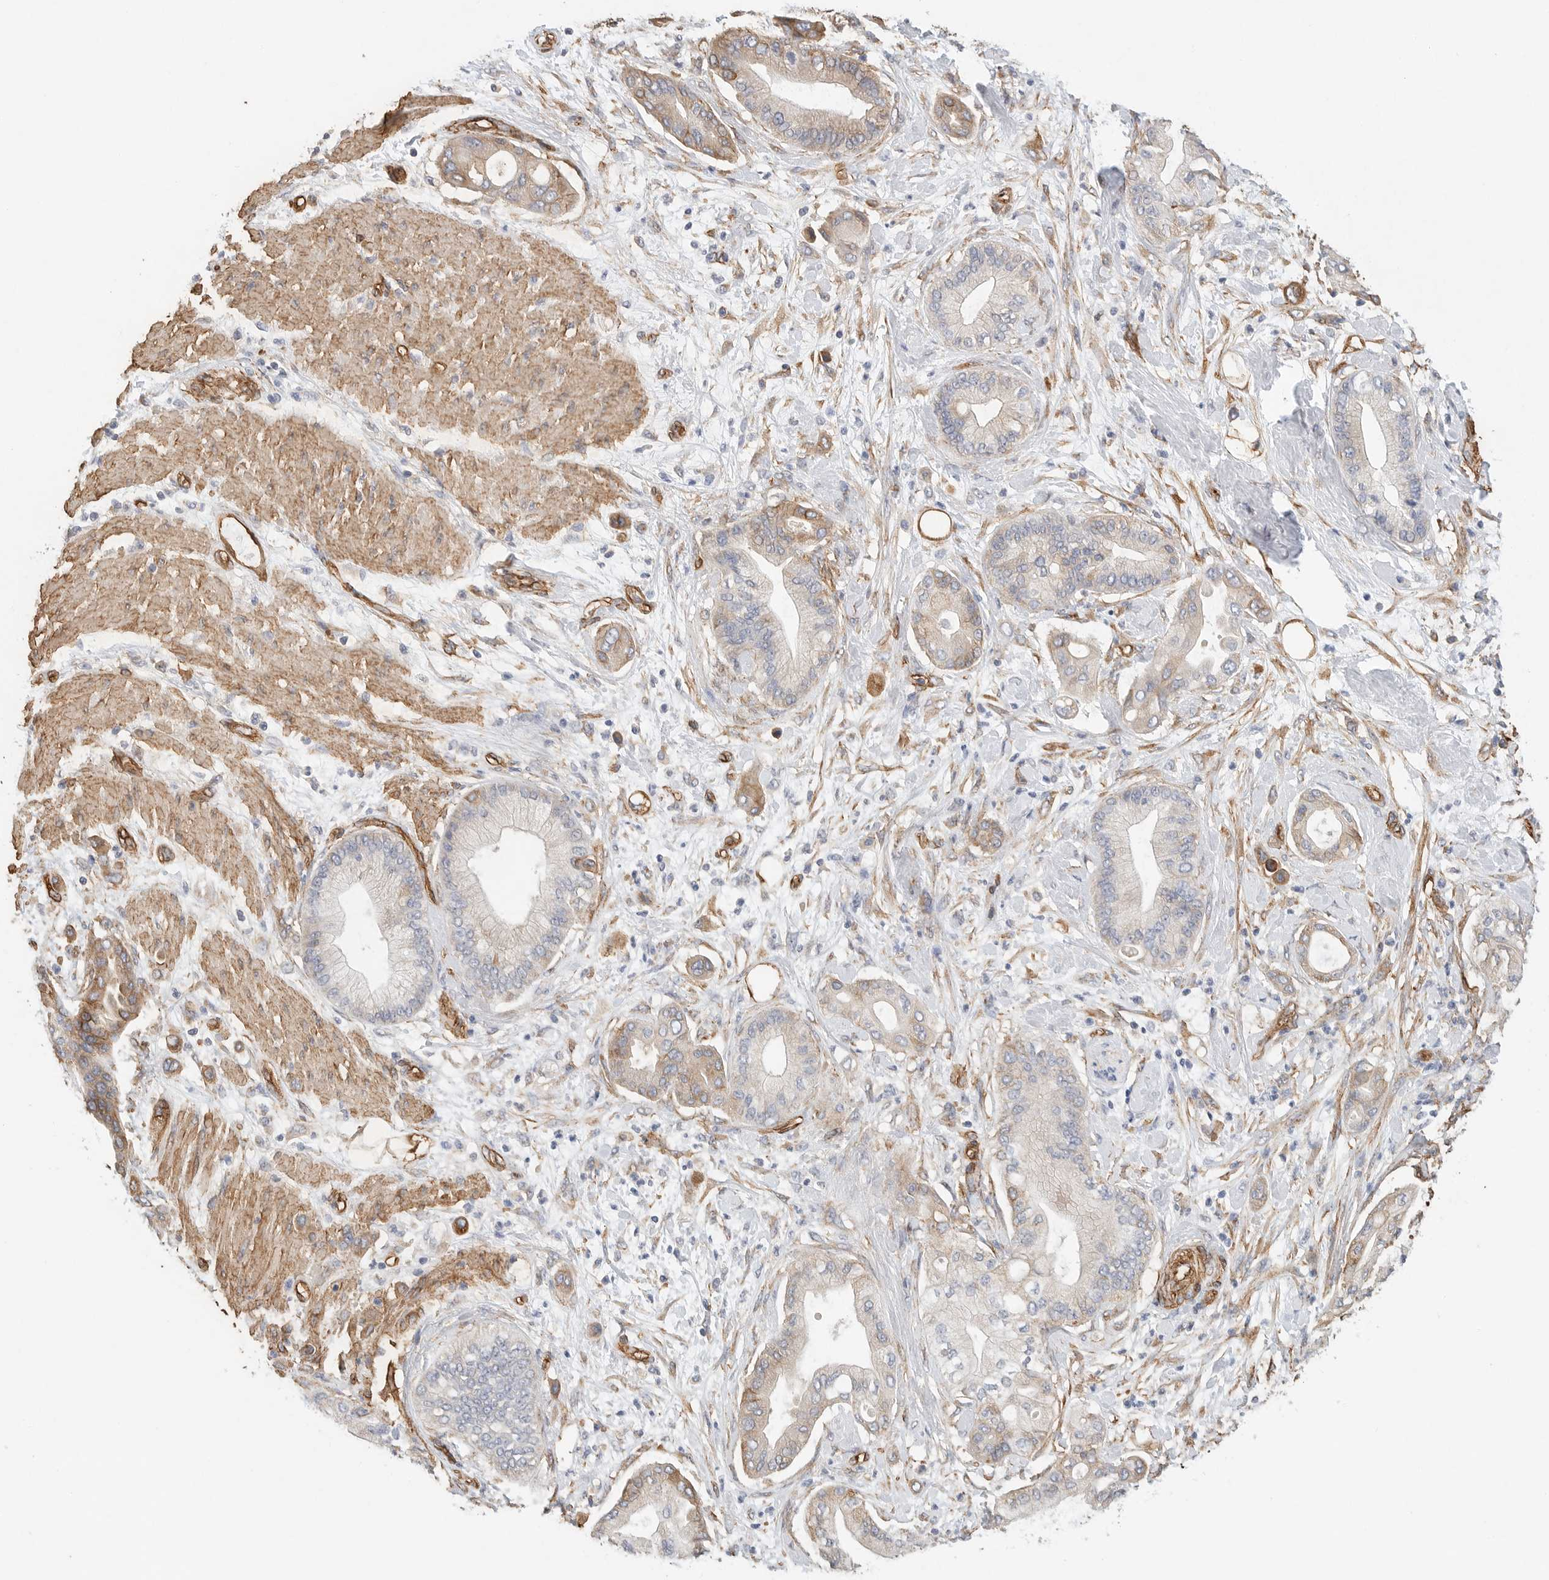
{"staining": {"intensity": "weak", "quantity": "25%-75%", "location": "cytoplasmic/membranous"}, "tissue": "pancreatic cancer", "cell_type": "Tumor cells", "image_type": "cancer", "snomed": [{"axis": "morphology", "description": "Adenocarcinoma, NOS"}, {"axis": "morphology", "description": "Adenocarcinoma, metastatic, NOS"}, {"axis": "topography", "description": "Lymph node"}, {"axis": "topography", "description": "Pancreas"}, {"axis": "topography", "description": "Duodenum"}], "caption": "Weak cytoplasmic/membranous staining is identified in approximately 25%-75% of tumor cells in pancreatic cancer (metastatic adenocarcinoma). (IHC, brightfield microscopy, high magnification).", "gene": "JMJD4", "patient": {"sex": "female", "age": 64}}